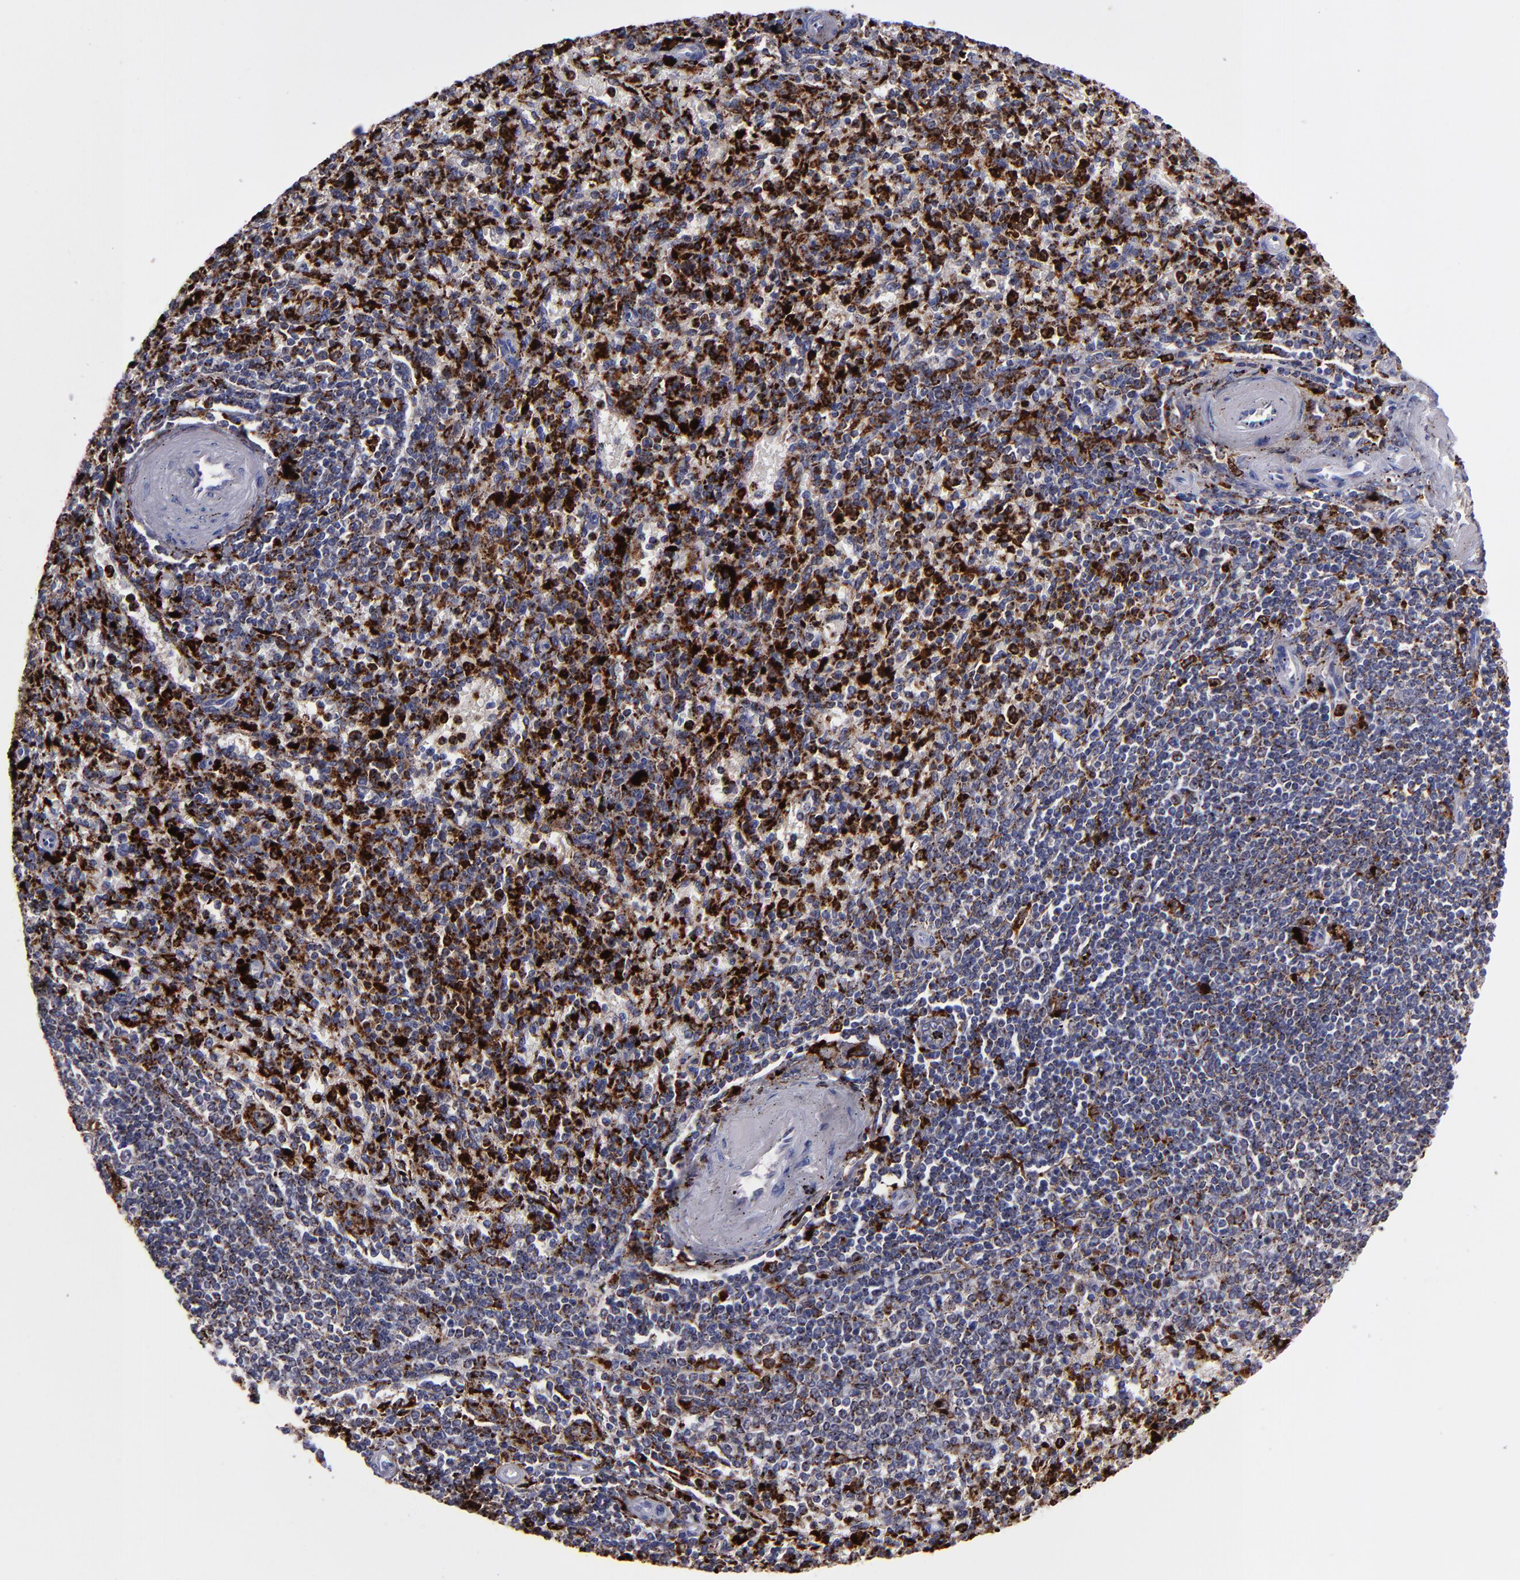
{"staining": {"intensity": "strong", "quantity": ">75%", "location": "cytoplasmic/membranous,nuclear"}, "tissue": "spleen", "cell_type": "Cells in red pulp", "image_type": "normal", "snomed": [{"axis": "morphology", "description": "Normal tissue, NOS"}, {"axis": "topography", "description": "Spleen"}], "caption": "IHC of normal human spleen exhibits high levels of strong cytoplasmic/membranous,nuclear staining in approximately >75% of cells in red pulp. The staining was performed using DAB (3,3'-diaminobenzidine) to visualize the protein expression in brown, while the nuclei were stained in blue with hematoxylin (Magnification: 20x).", "gene": "CTSS", "patient": {"sex": "male", "age": 72}}